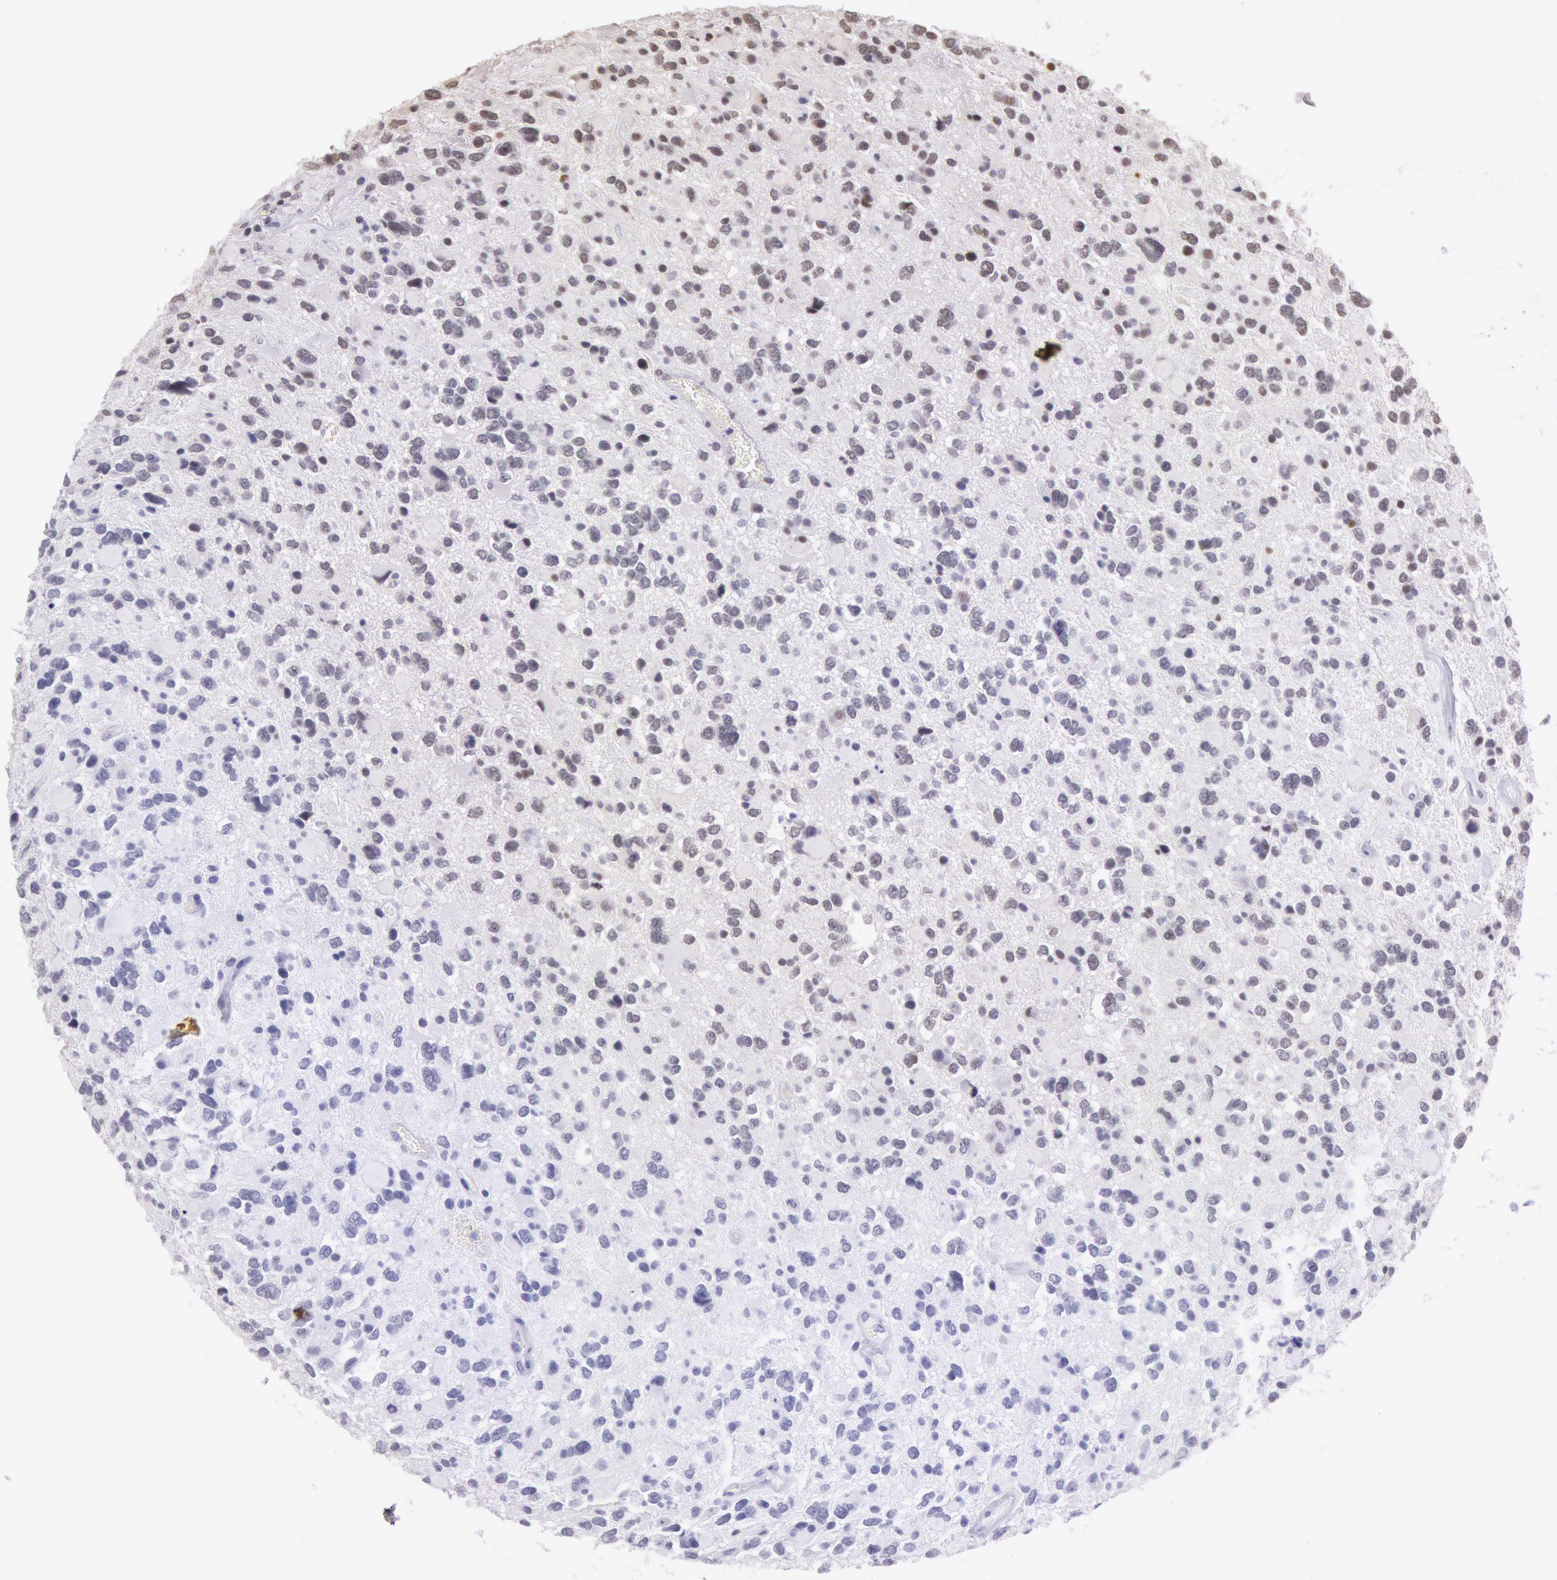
{"staining": {"intensity": "weak", "quantity": "25%-75%", "location": "nuclear"}, "tissue": "glioma", "cell_type": "Tumor cells", "image_type": "cancer", "snomed": [{"axis": "morphology", "description": "Glioma, malignant, High grade"}, {"axis": "topography", "description": "Brain"}], "caption": "Protein staining demonstrates weak nuclear expression in about 25%-75% of tumor cells in glioma.", "gene": "HIF1A", "patient": {"sex": "female", "age": 37}}